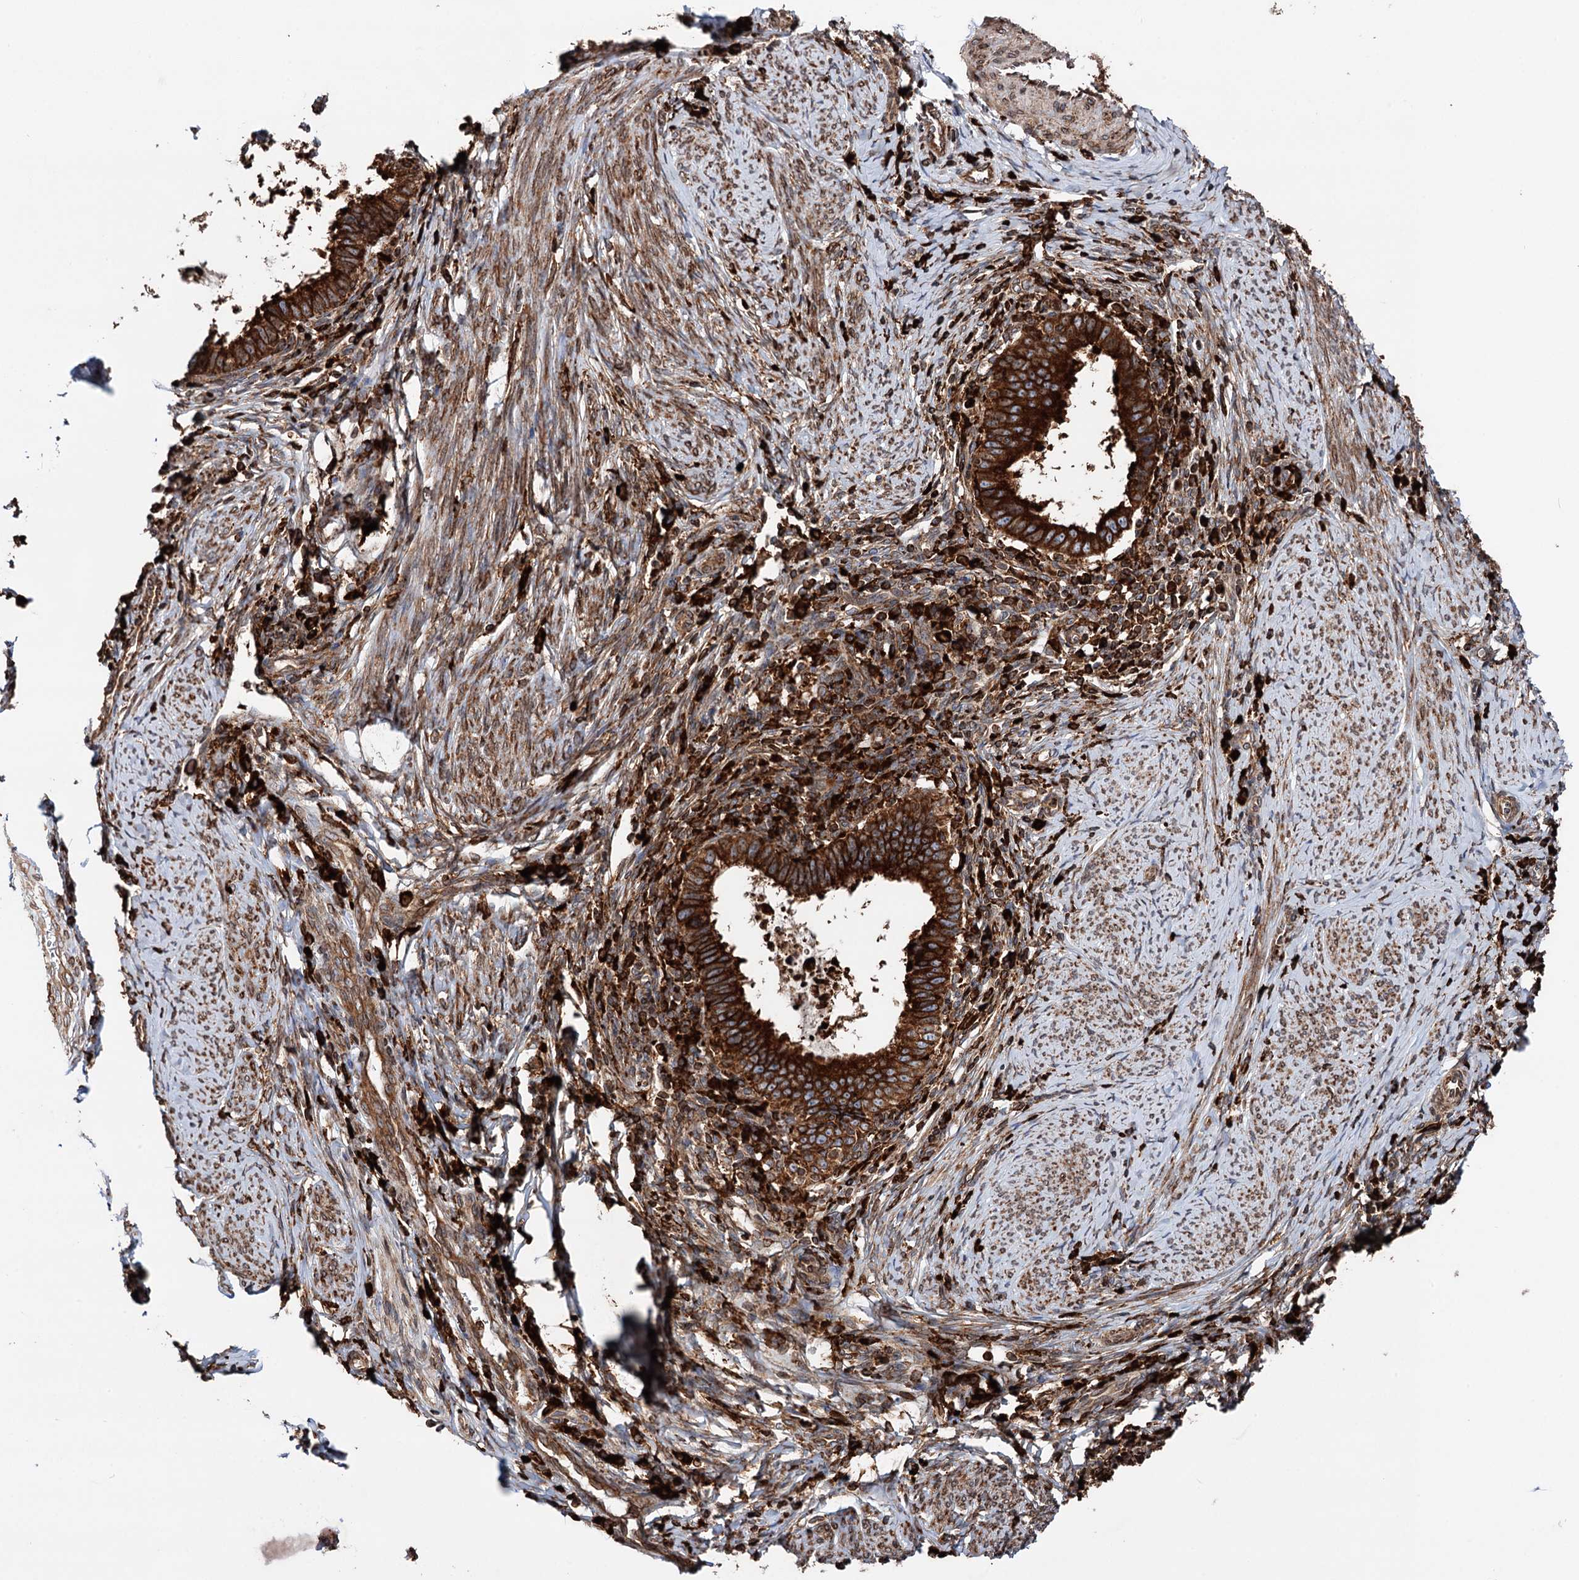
{"staining": {"intensity": "strong", "quantity": ">75%", "location": "cytoplasmic/membranous"}, "tissue": "cervical cancer", "cell_type": "Tumor cells", "image_type": "cancer", "snomed": [{"axis": "morphology", "description": "Adenocarcinoma, NOS"}, {"axis": "topography", "description": "Cervix"}], "caption": "Immunohistochemical staining of human cervical cancer (adenocarcinoma) demonstrates high levels of strong cytoplasmic/membranous positivity in about >75% of tumor cells.", "gene": "ERP29", "patient": {"sex": "female", "age": 36}}